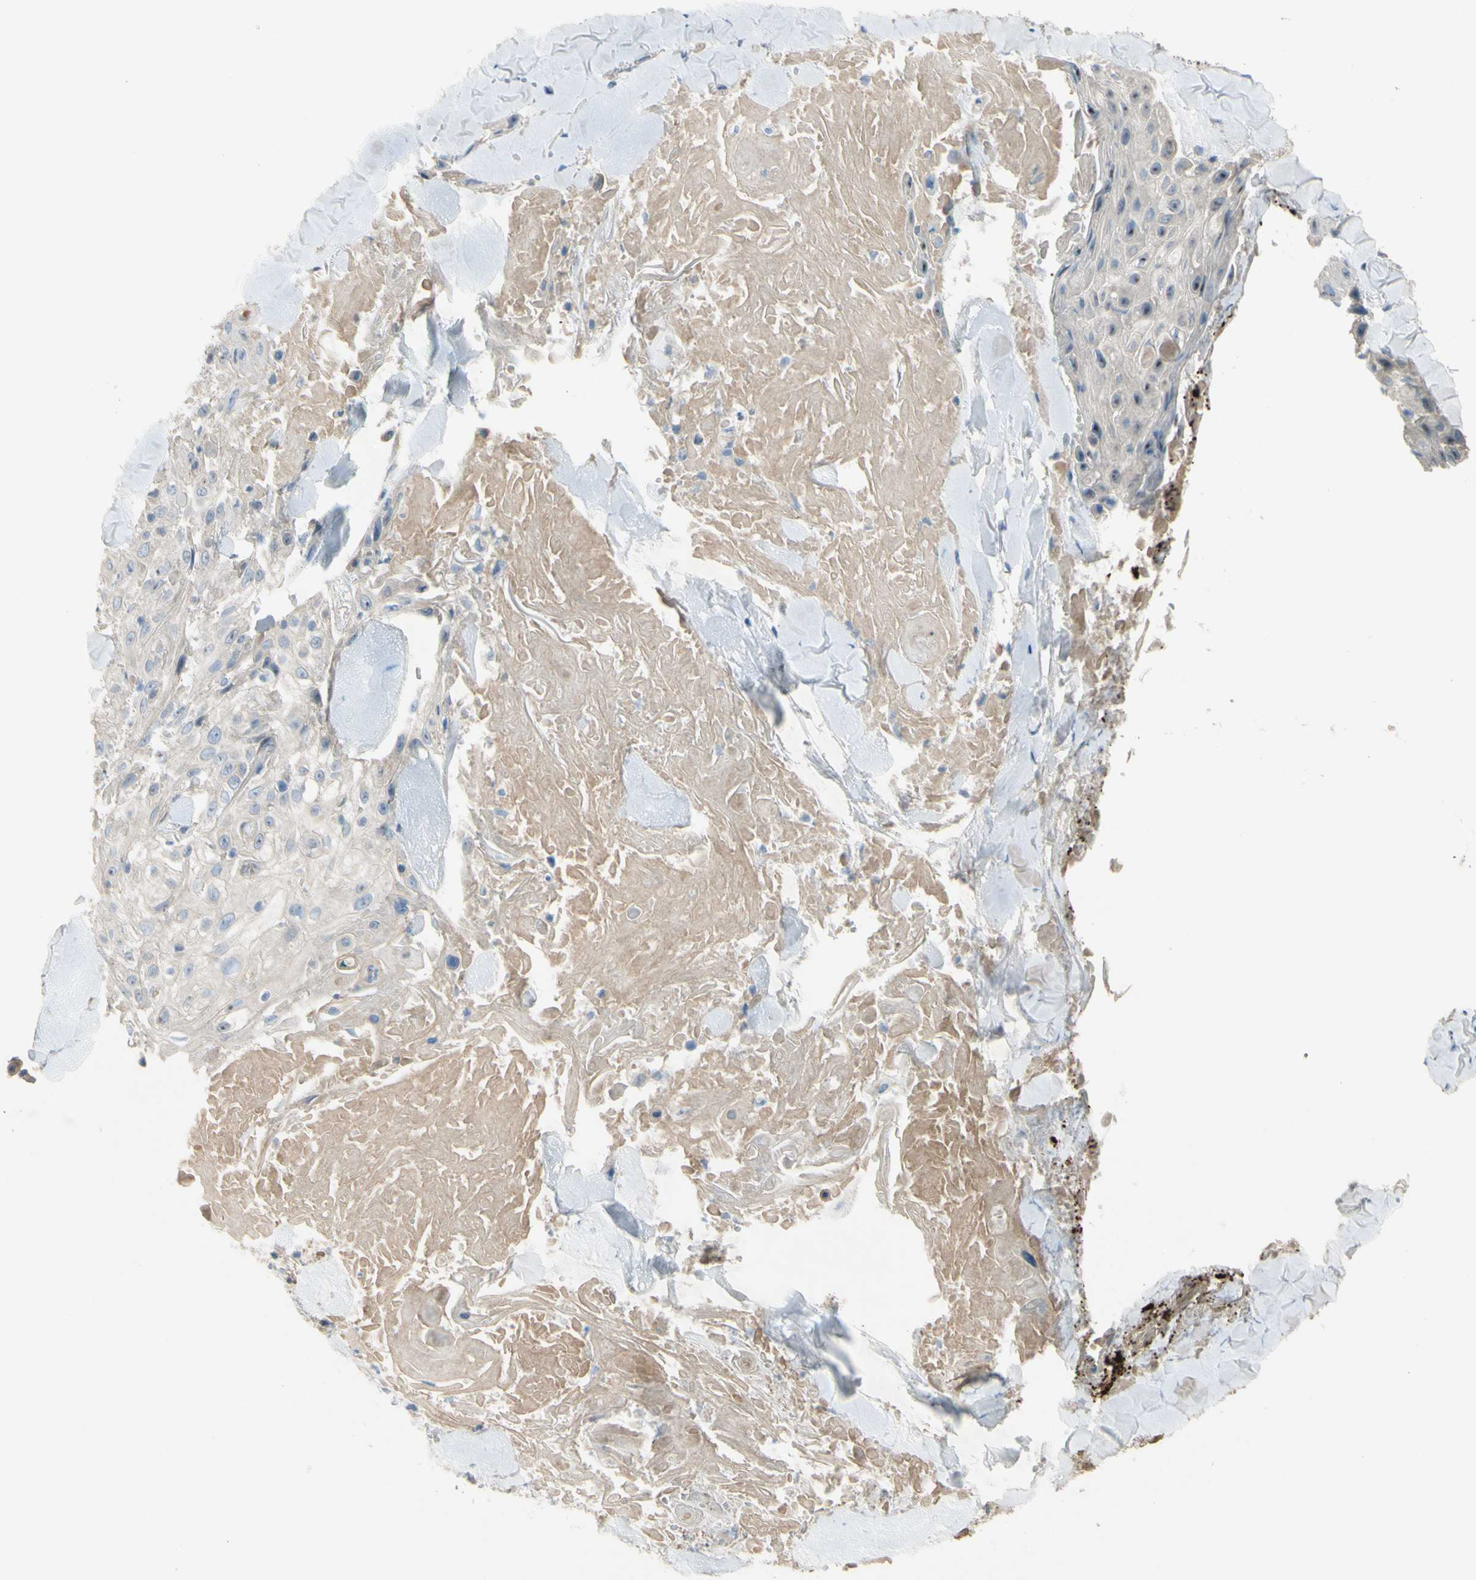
{"staining": {"intensity": "negative", "quantity": "none", "location": "none"}, "tissue": "skin cancer", "cell_type": "Tumor cells", "image_type": "cancer", "snomed": [{"axis": "morphology", "description": "Squamous cell carcinoma, NOS"}, {"axis": "topography", "description": "Skin"}], "caption": "Image shows no protein positivity in tumor cells of skin cancer tissue.", "gene": "ATRN", "patient": {"sex": "male", "age": 86}}